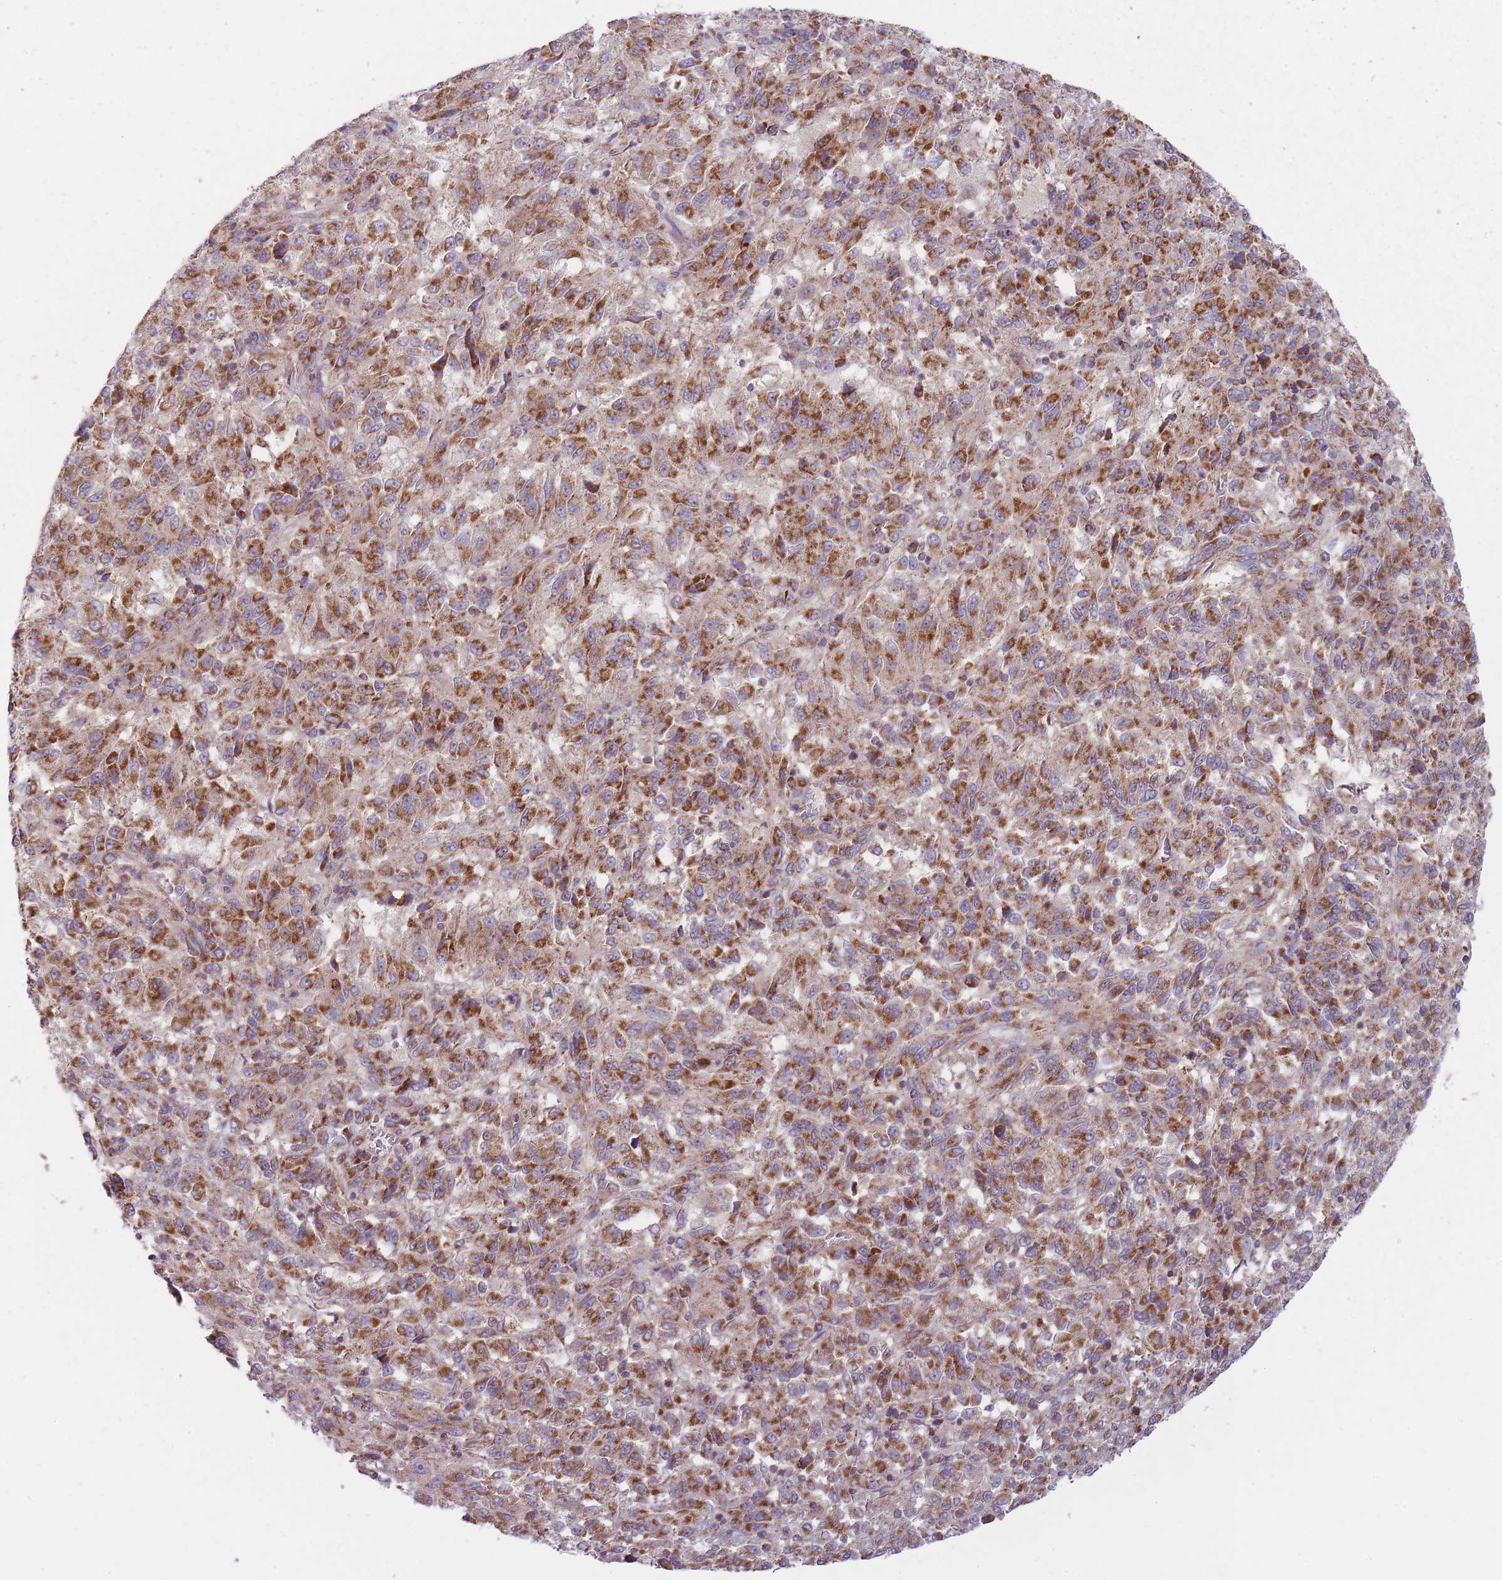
{"staining": {"intensity": "strong", "quantity": ">75%", "location": "cytoplasmic/membranous"}, "tissue": "melanoma", "cell_type": "Tumor cells", "image_type": "cancer", "snomed": [{"axis": "morphology", "description": "Malignant melanoma, Metastatic site"}, {"axis": "topography", "description": "Lung"}], "caption": "This is a micrograph of immunohistochemistry (IHC) staining of melanoma, which shows strong positivity in the cytoplasmic/membranous of tumor cells.", "gene": "NDUFA9", "patient": {"sex": "male", "age": 64}}